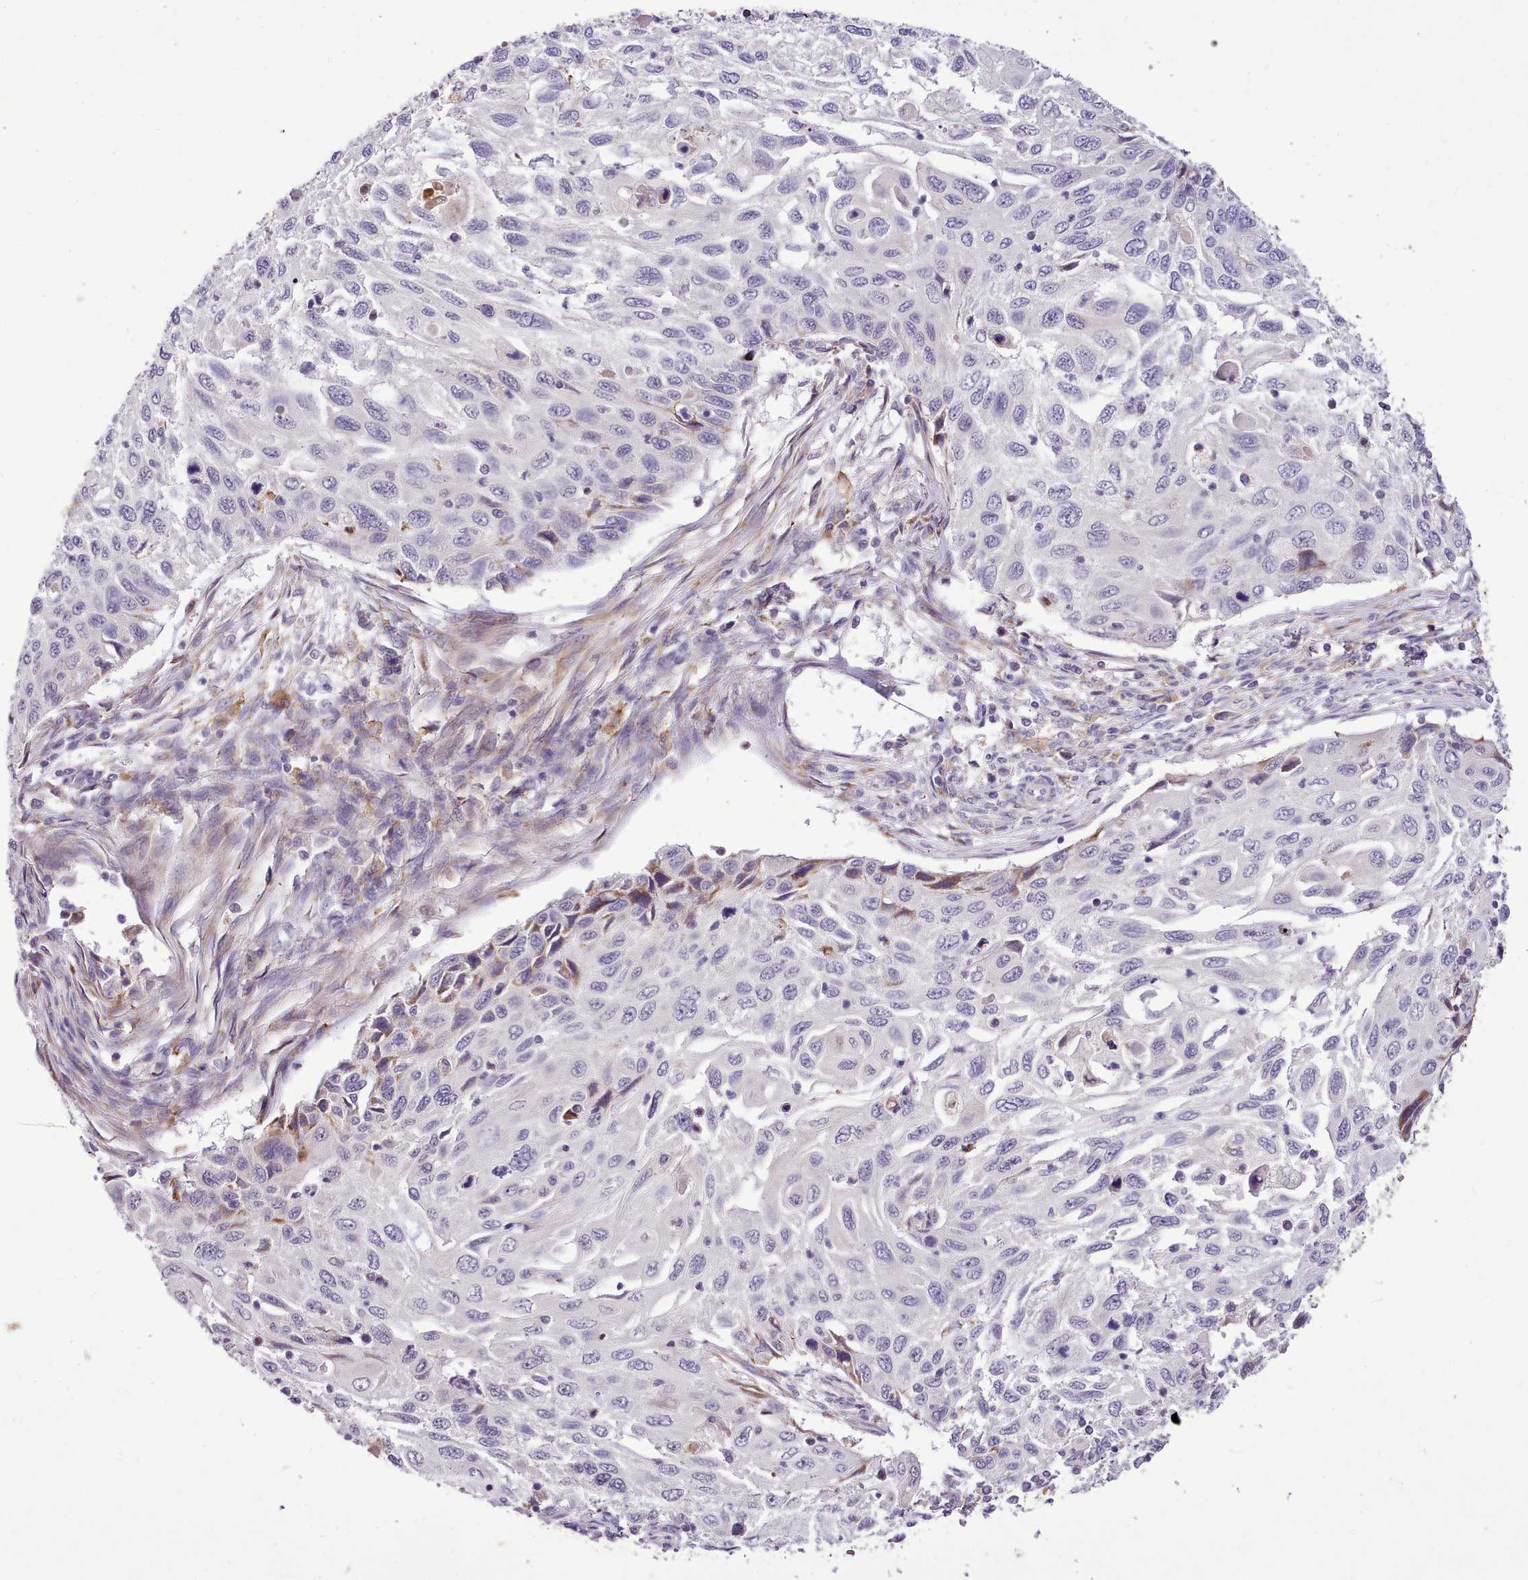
{"staining": {"intensity": "moderate", "quantity": "<25%", "location": "cytoplasmic/membranous"}, "tissue": "cervical cancer", "cell_type": "Tumor cells", "image_type": "cancer", "snomed": [{"axis": "morphology", "description": "Squamous cell carcinoma, NOS"}, {"axis": "topography", "description": "Cervix"}], "caption": "Immunohistochemistry (DAB (3,3'-diaminobenzidine)) staining of human squamous cell carcinoma (cervical) reveals moderate cytoplasmic/membranous protein expression in approximately <25% of tumor cells.", "gene": "FAM83E", "patient": {"sex": "female", "age": 70}}